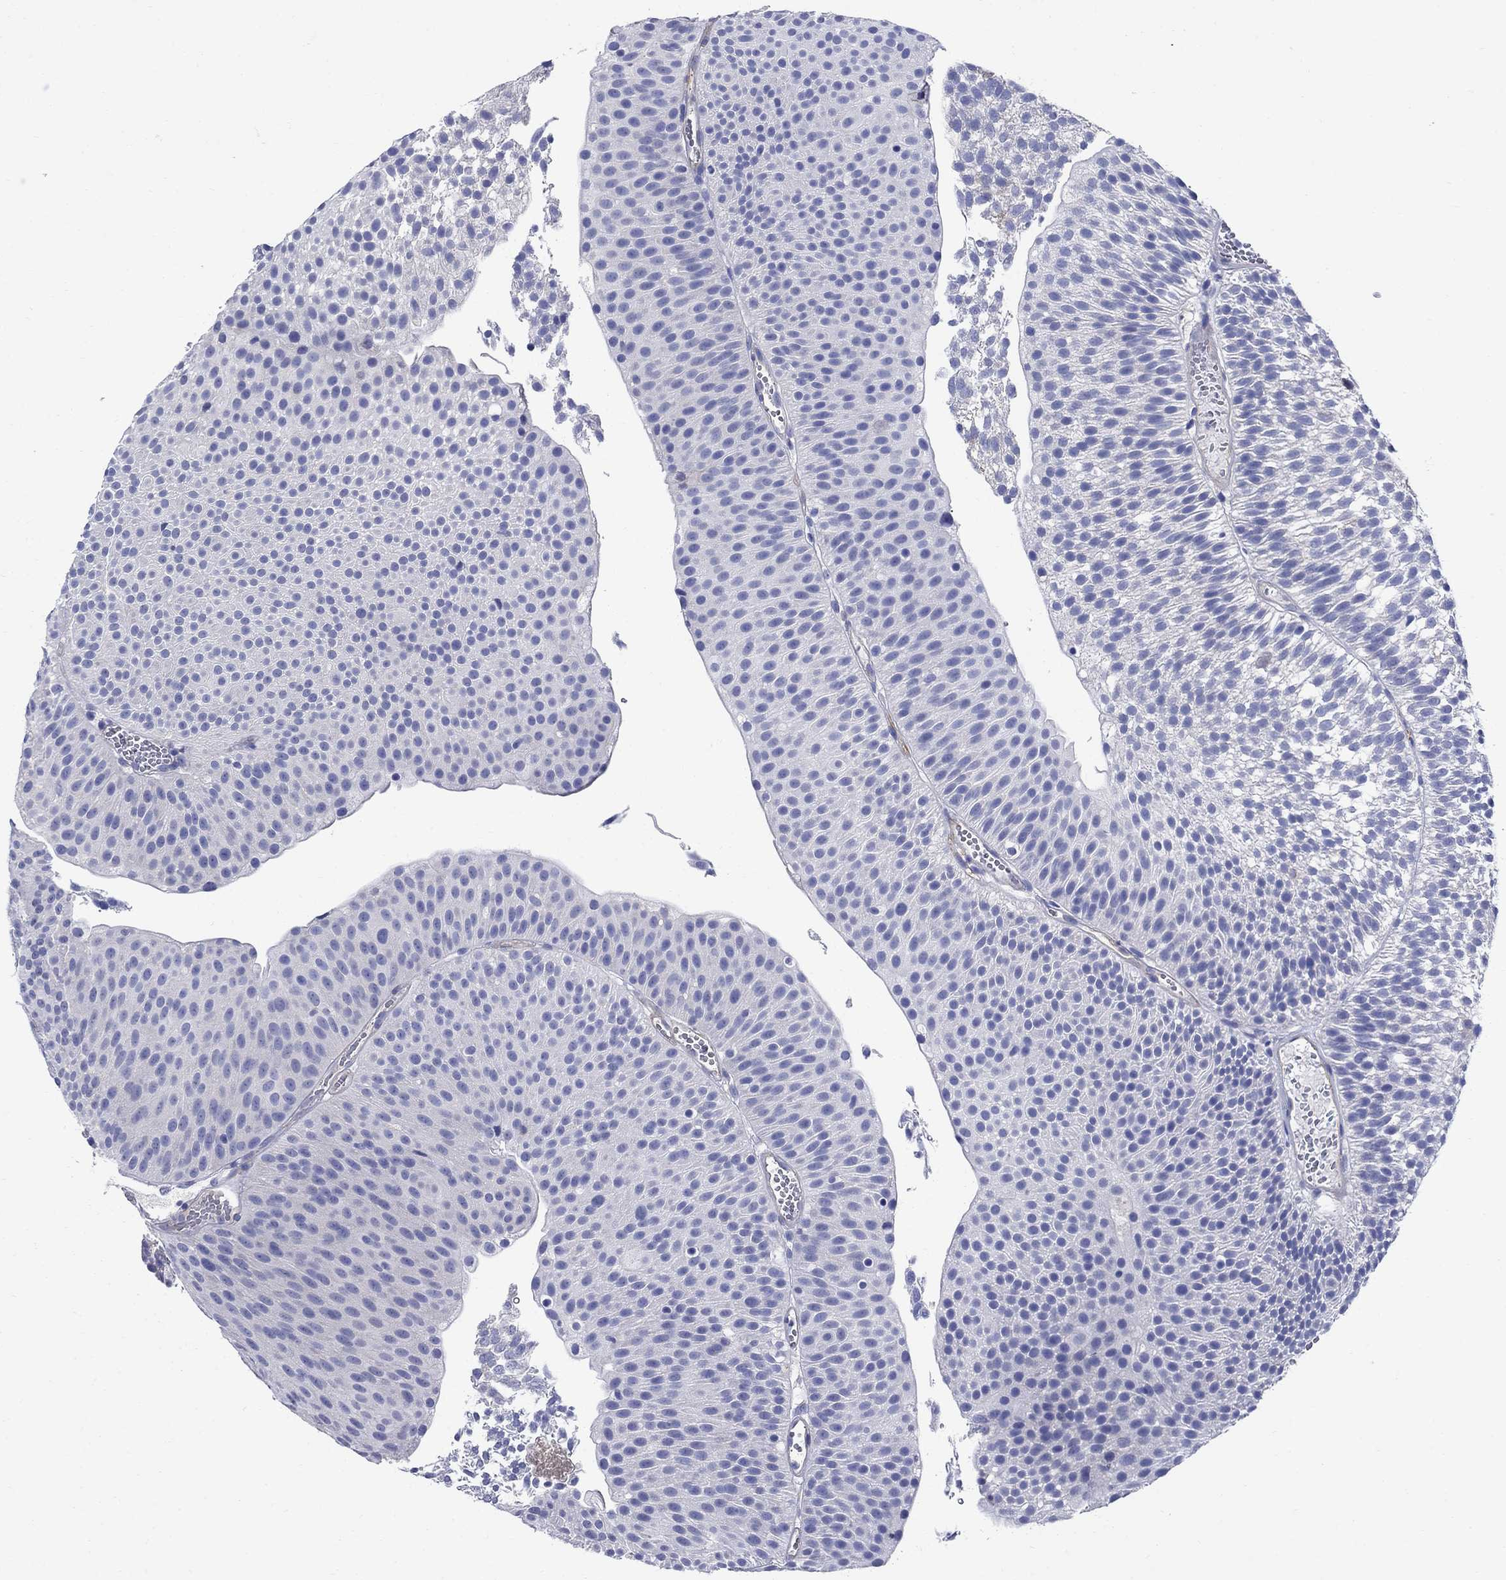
{"staining": {"intensity": "negative", "quantity": "none", "location": "none"}, "tissue": "urothelial cancer", "cell_type": "Tumor cells", "image_type": "cancer", "snomed": [{"axis": "morphology", "description": "Urothelial carcinoma, Low grade"}, {"axis": "topography", "description": "Urinary bladder"}], "caption": "Immunohistochemical staining of human urothelial cancer demonstrates no significant positivity in tumor cells.", "gene": "SMCP", "patient": {"sex": "male", "age": 65}}